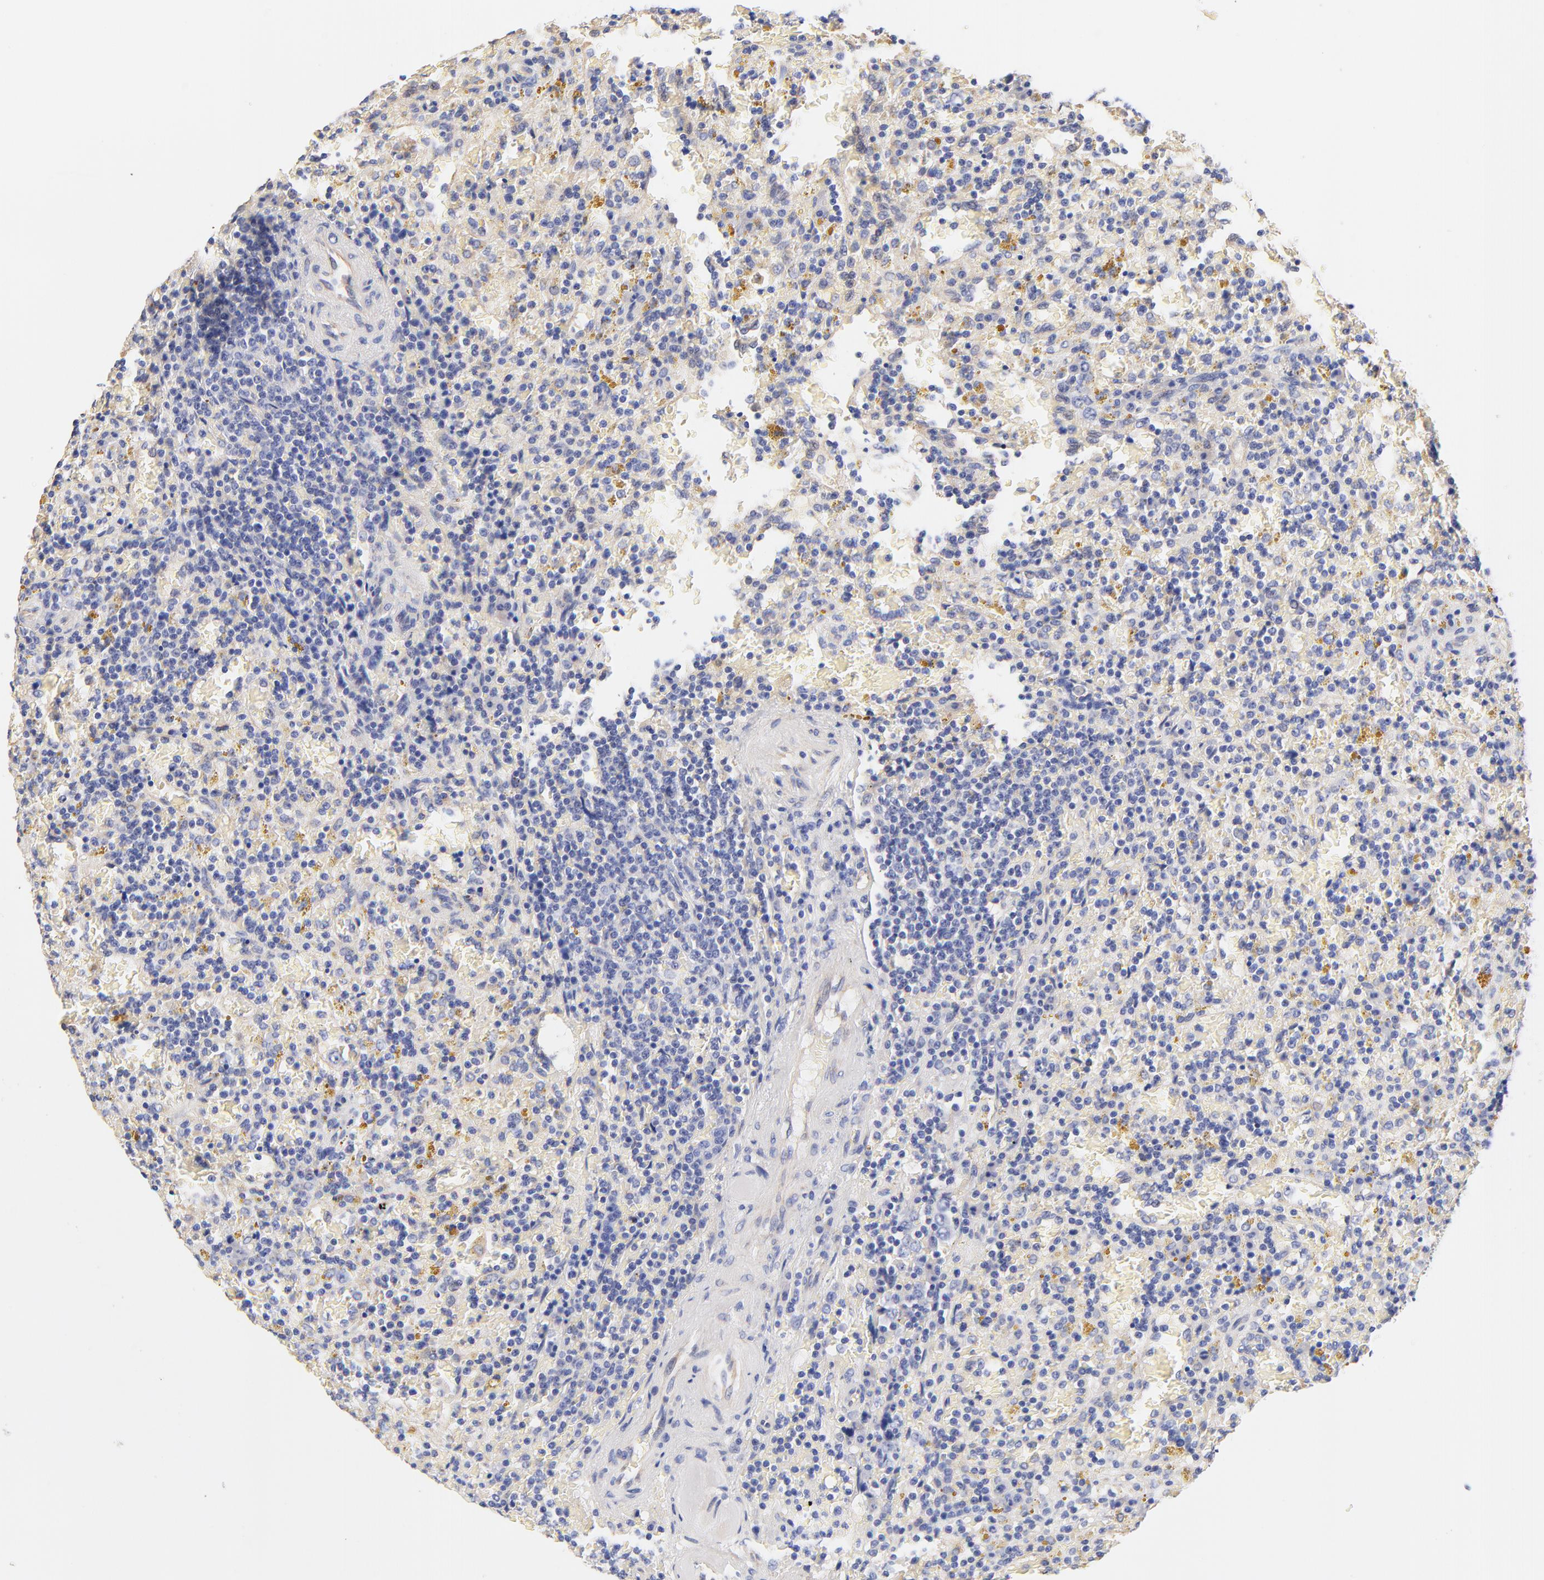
{"staining": {"intensity": "weak", "quantity": "<25%", "location": "cytoplasmic/membranous"}, "tissue": "lymphoma", "cell_type": "Tumor cells", "image_type": "cancer", "snomed": [{"axis": "morphology", "description": "Malignant lymphoma, non-Hodgkin's type, Low grade"}, {"axis": "topography", "description": "Spleen"}], "caption": "This is an immunohistochemistry (IHC) histopathology image of malignant lymphoma, non-Hodgkin's type (low-grade). There is no staining in tumor cells.", "gene": "HS3ST1", "patient": {"sex": "female", "age": 65}}